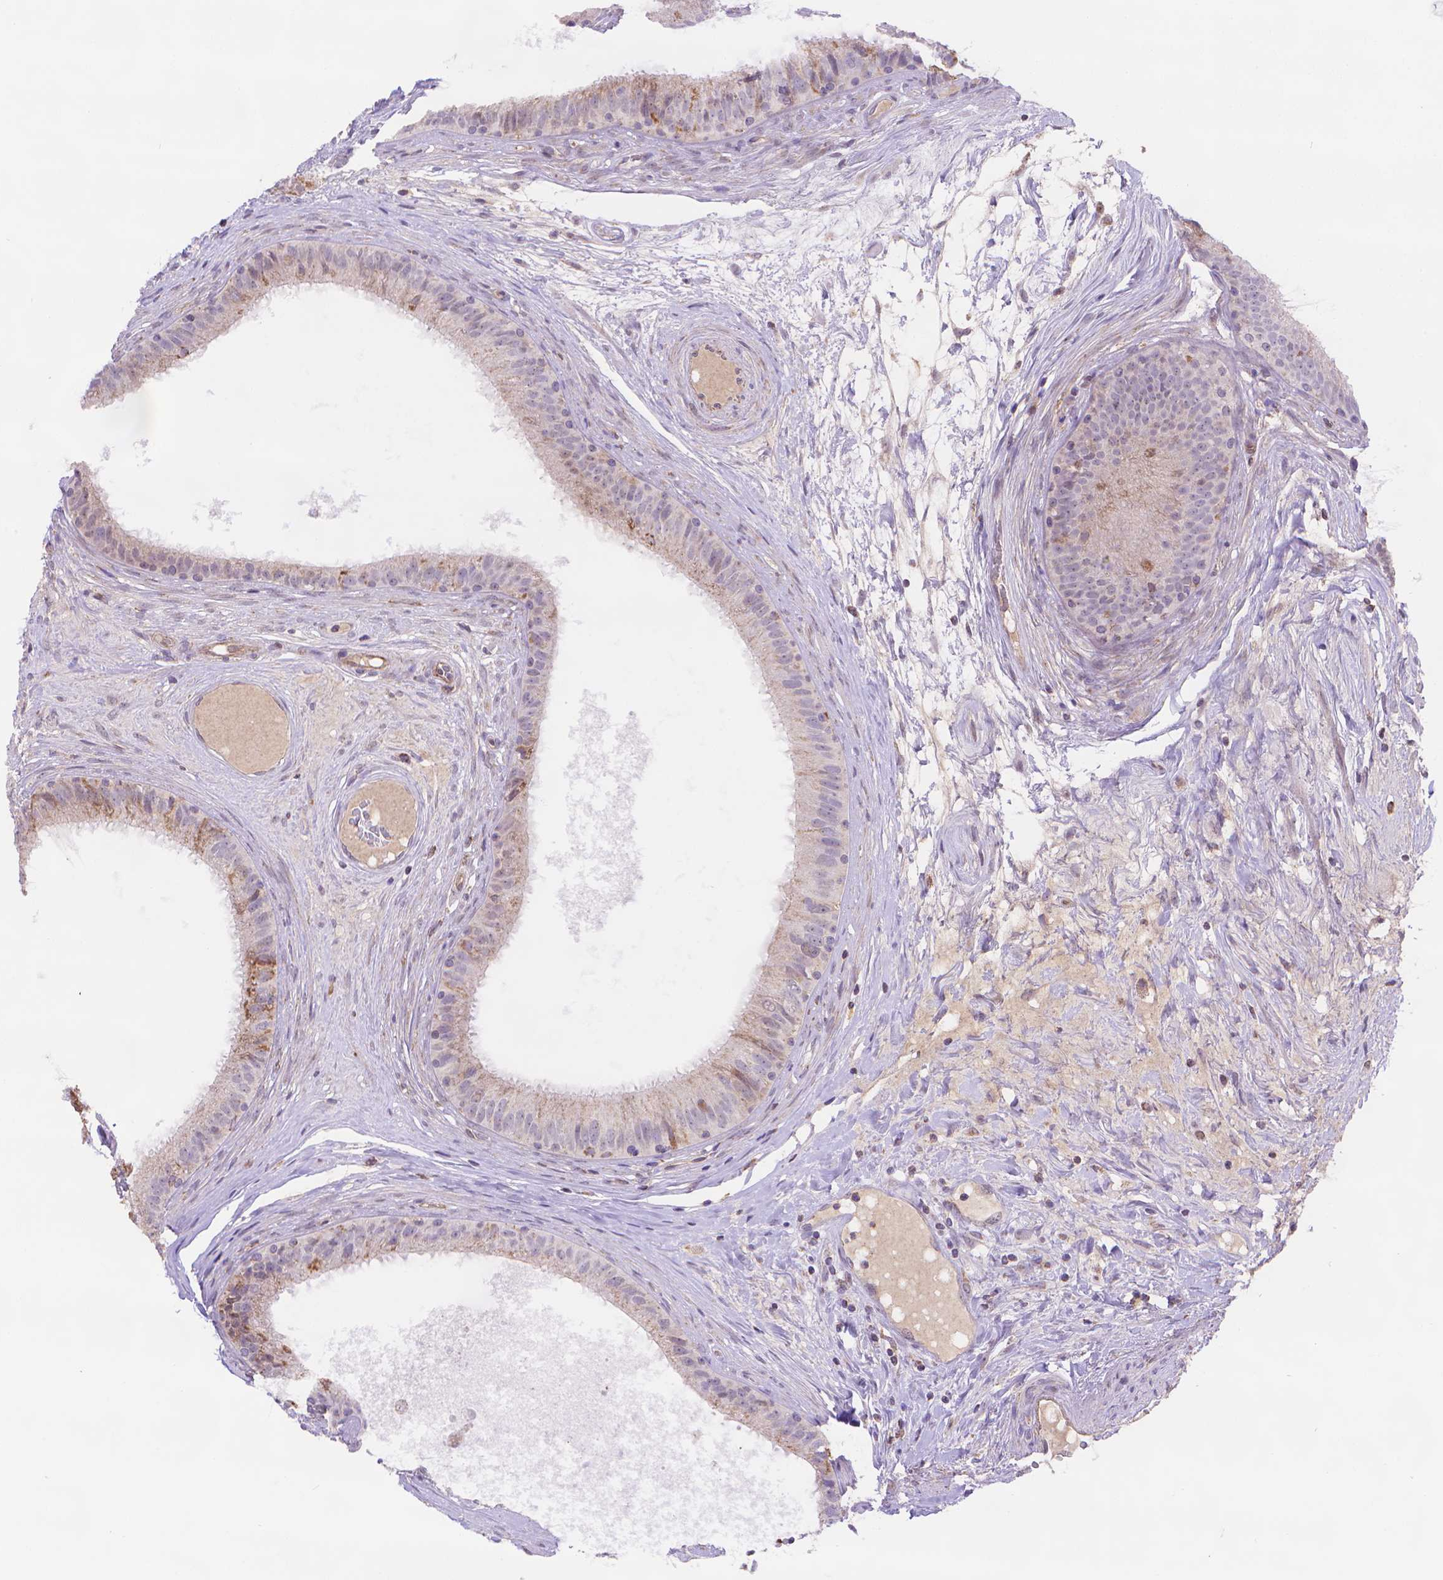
{"staining": {"intensity": "moderate", "quantity": "<25%", "location": "cytoplasmic/membranous"}, "tissue": "epididymis", "cell_type": "Glandular cells", "image_type": "normal", "snomed": [{"axis": "morphology", "description": "Normal tissue, NOS"}, {"axis": "topography", "description": "Epididymis"}], "caption": "DAB immunohistochemical staining of unremarkable epididymis reveals moderate cytoplasmic/membranous protein positivity in approximately <25% of glandular cells.", "gene": "CYYR1", "patient": {"sex": "male", "age": 59}}